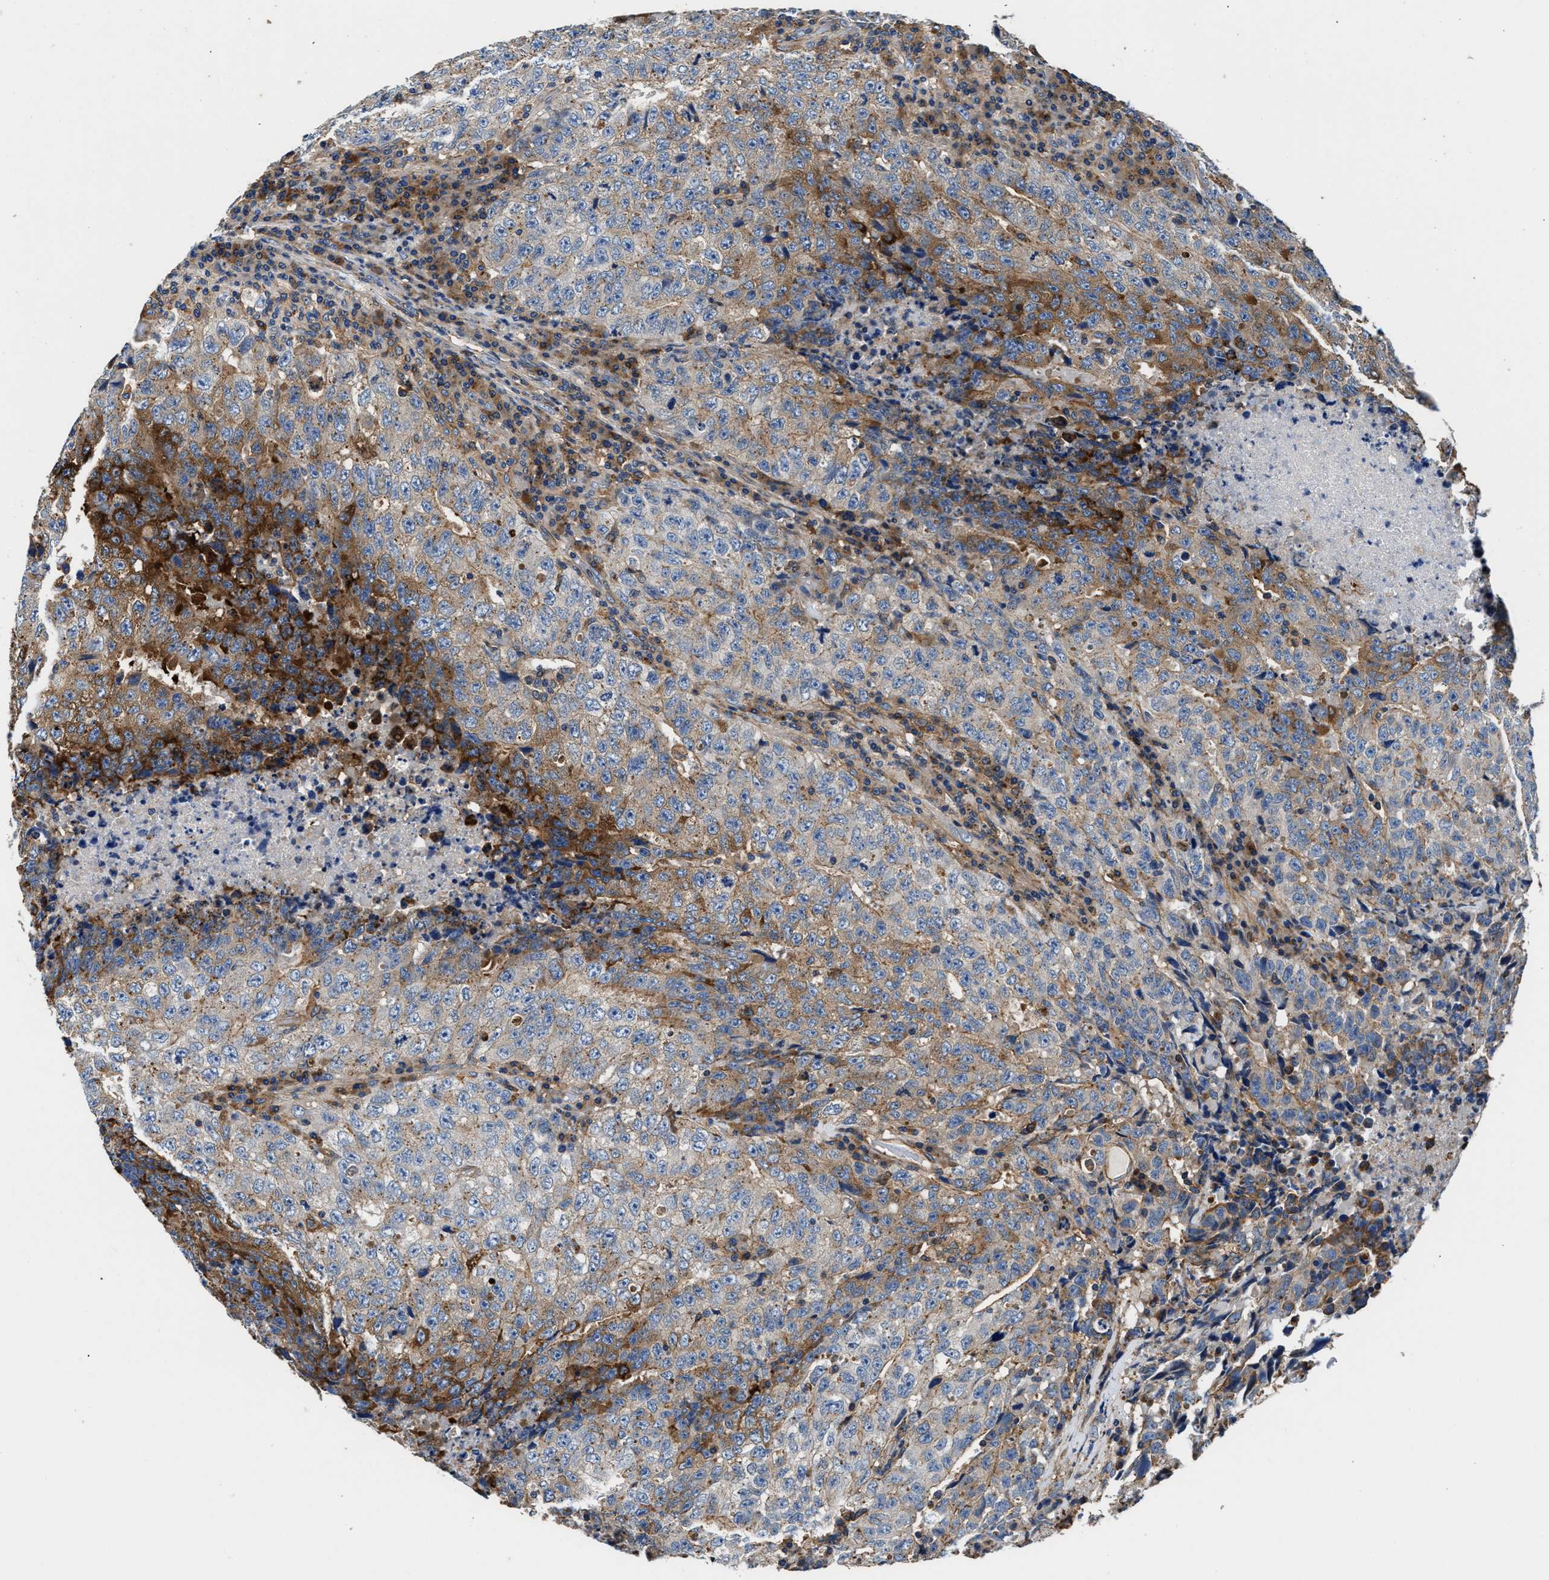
{"staining": {"intensity": "moderate", "quantity": "<25%", "location": "cytoplasmic/membranous"}, "tissue": "testis cancer", "cell_type": "Tumor cells", "image_type": "cancer", "snomed": [{"axis": "morphology", "description": "Necrosis, NOS"}, {"axis": "morphology", "description": "Carcinoma, Embryonal, NOS"}, {"axis": "topography", "description": "Testis"}], "caption": "A photomicrograph of human embryonal carcinoma (testis) stained for a protein displays moderate cytoplasmic/membranous brown staining in tumor cells.", "gene": "PPP1R9B", "patient": {"sex": "male", "age": 19}}